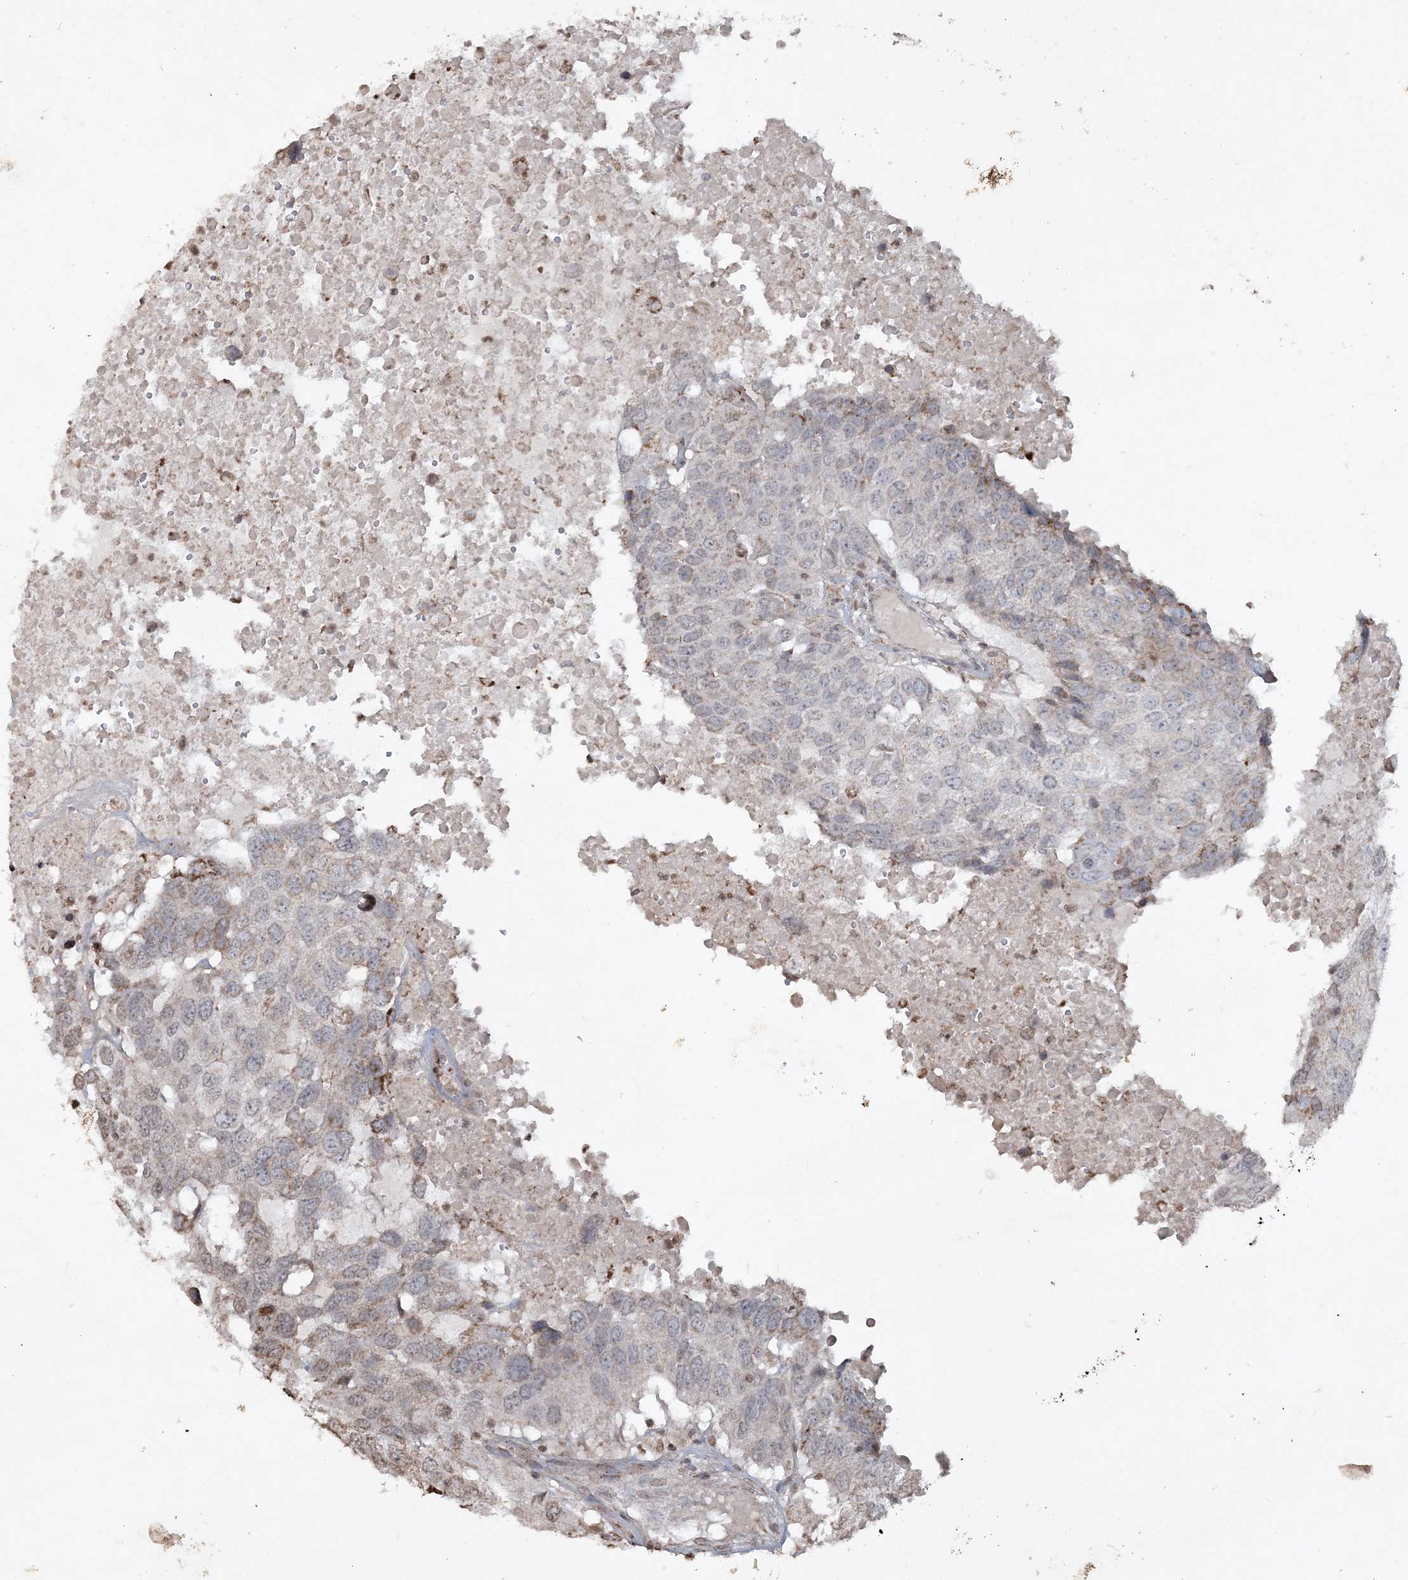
{"staining": {"intensity": "moderate", "quantity": "<25%", "location": "cytoplasmic/membranous"}, "tissue": "head and neck cancer", "cell_type": "Tumor cells", "image_type": "cancer", "snomed": [{"axis": "morphology", "description": "Squamous cell carcinoma, NOS"}, {"axis": "topography", "description": "Head-Neck"}], "caption": "This photomicrograph shows head and neck cancer (squamous cell carcinoma) stained with immunohistochemistry to label a protein in brown. The cytoplasmic/membranous of tumor cells show moderate positivity for the protein. Nuclei are counter-stained blue.", "gene": "TTC7A", "patient": {"sex": "male", "age": 66}}